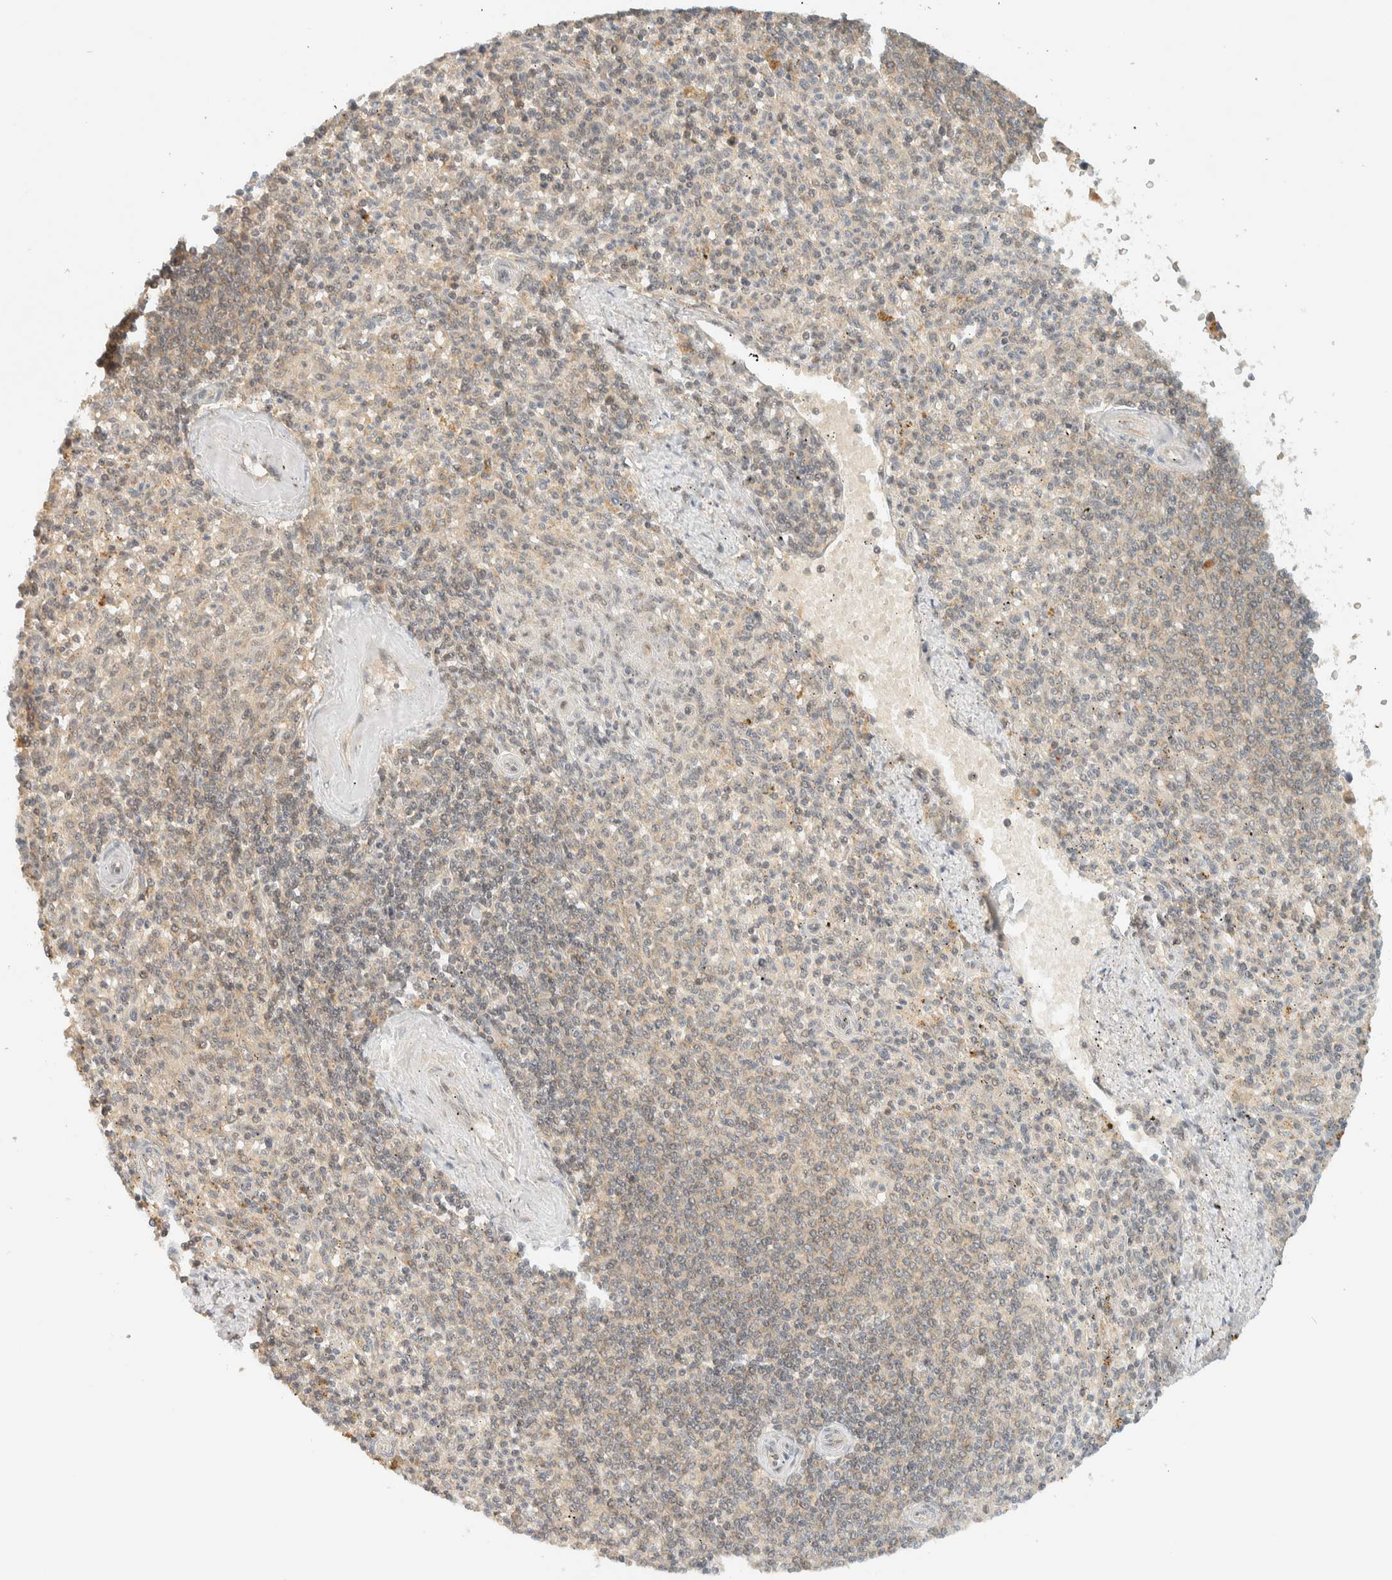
{"staining": {"intensity": "negative", "quantity": "none", "location": "none"}, "tissue": "spleen", "cell_type": "Cells in red pulp", "image_type": "normal", "snomed": [{"axis": "morphology", "description": "Normal tissue, NOS"}, {"axis": "topography", "description": "Spleen"}], "caption": "Photomicrograph shows no significant protein staining in cells in red pulp of benign spleen. (IHC, brightfield microscopy, high magnification).", "gene": "KIFAP3", "patient": {"sex": "male", "age": 72}}